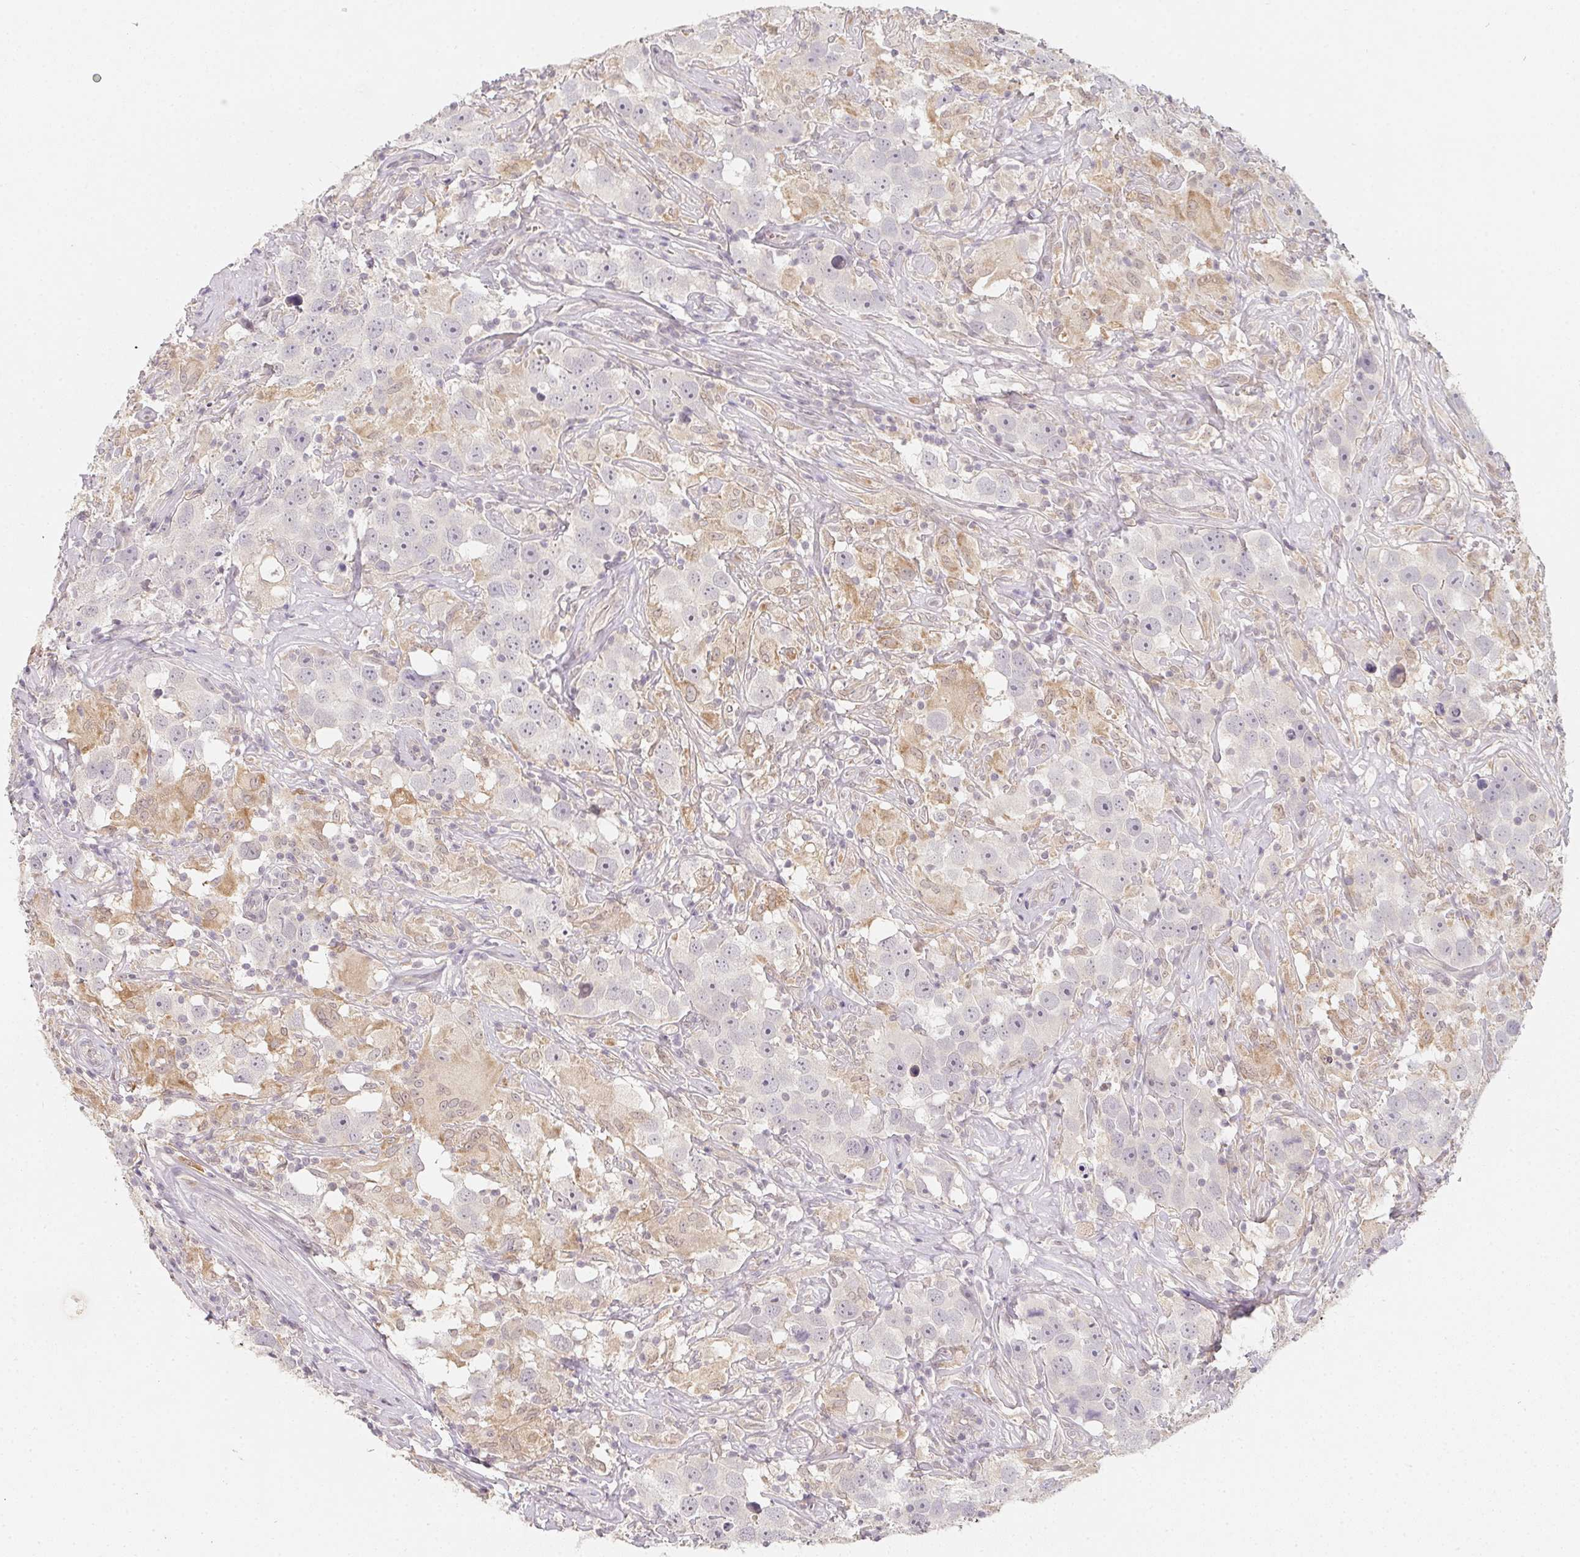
{"staining": {"intensity": "negative", "quantity": "none", "location": "none"}, "tissue": "testis cancer", "cell_type": "Tumor cells", "image_type": "cancer", "snomed": [{"axis": "morphology", "description": "Seminoma, NOS"}, {"axis": "topography", "description": "Testis"}], "caption": "Tumor cells show no significant positivity in seminoma (testis). Brightfield microscopy of IHC stained with DAB (3,3'-diaminobenzidine) (brown) and hematoxylin (blue), captured at high magnification.", "gene": "SOAT1", "patient": {"sex": "male", "age": 49}}